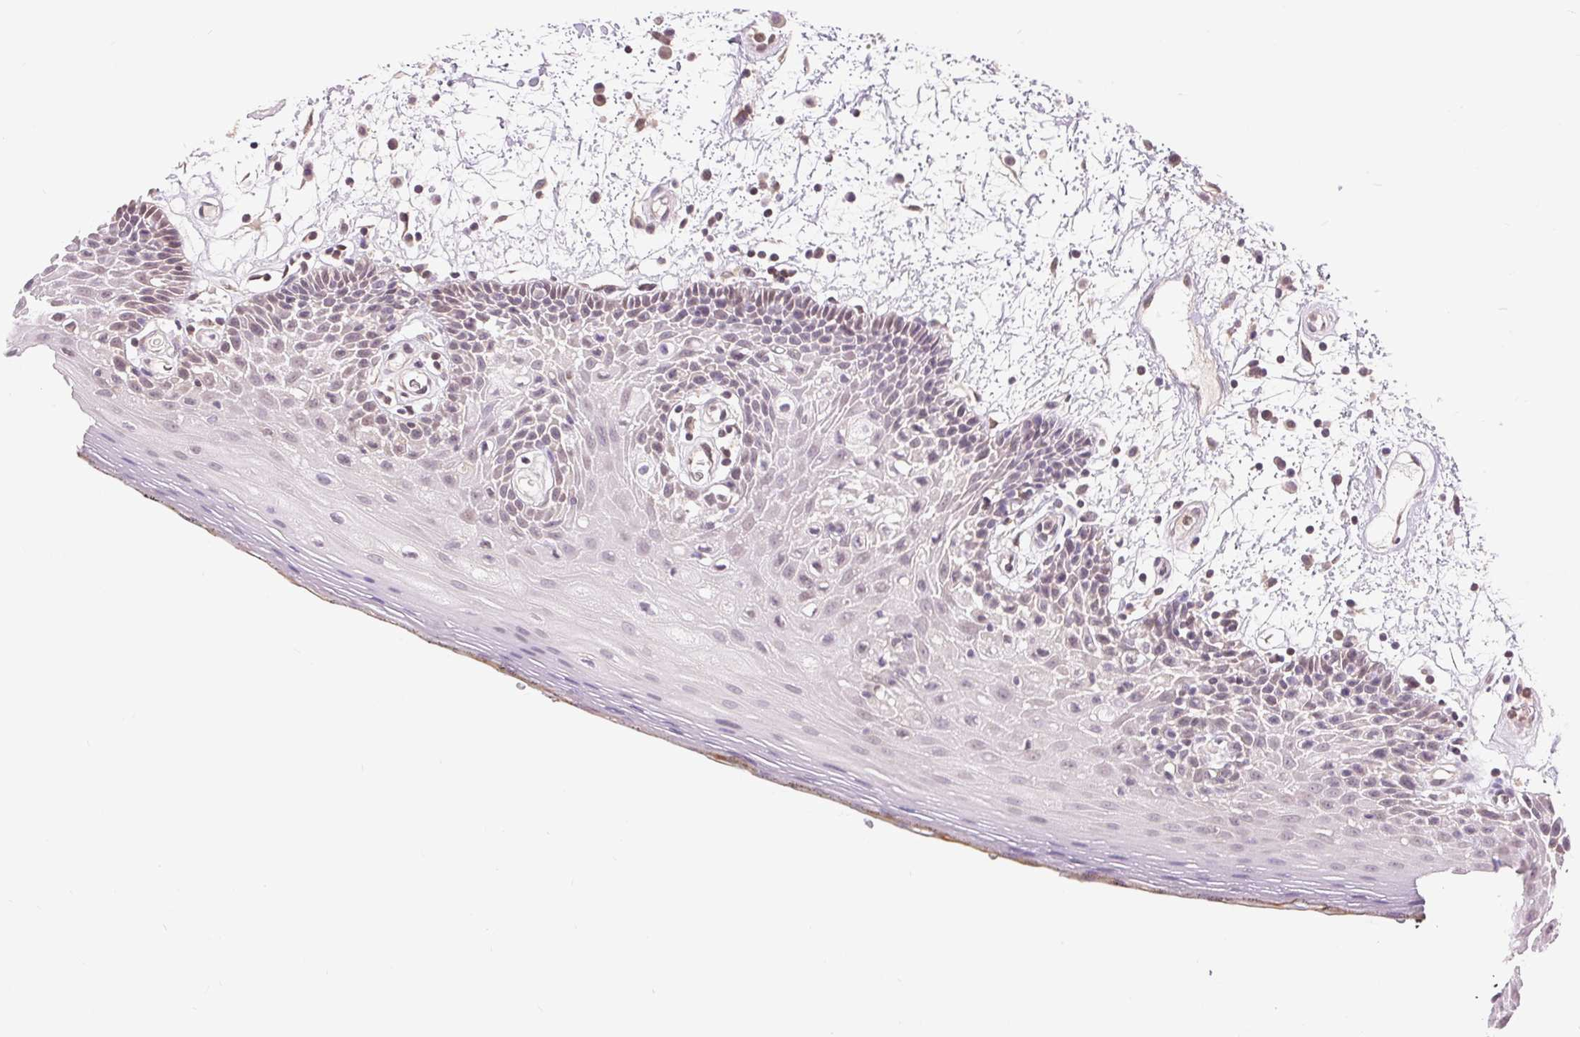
{"staining": {"intensity": "weak", "quantity": "<25%", "location": "cytoplasmic/membranous"}, "tissue": "oral mucosa", "cell_type": "Squamous epithelial cells", "image_type": "normal", "snomed": [{"axis": "morphology", "description": "Normal tissue, NOS"}, {"axis": "morphology", "description": "Squamous cell carcinoma, NOS"}, {"axis": "topography", "description": "Oral tissue"}, {"axis": "topography", "description": "Head-Neck"}], "caption": "IHC of unremarkable oral mucosa demonstrates no staining in squamous epithelial cells.", "gene": "TMEM273", "patient": {"sex": "male", "age": 52}}